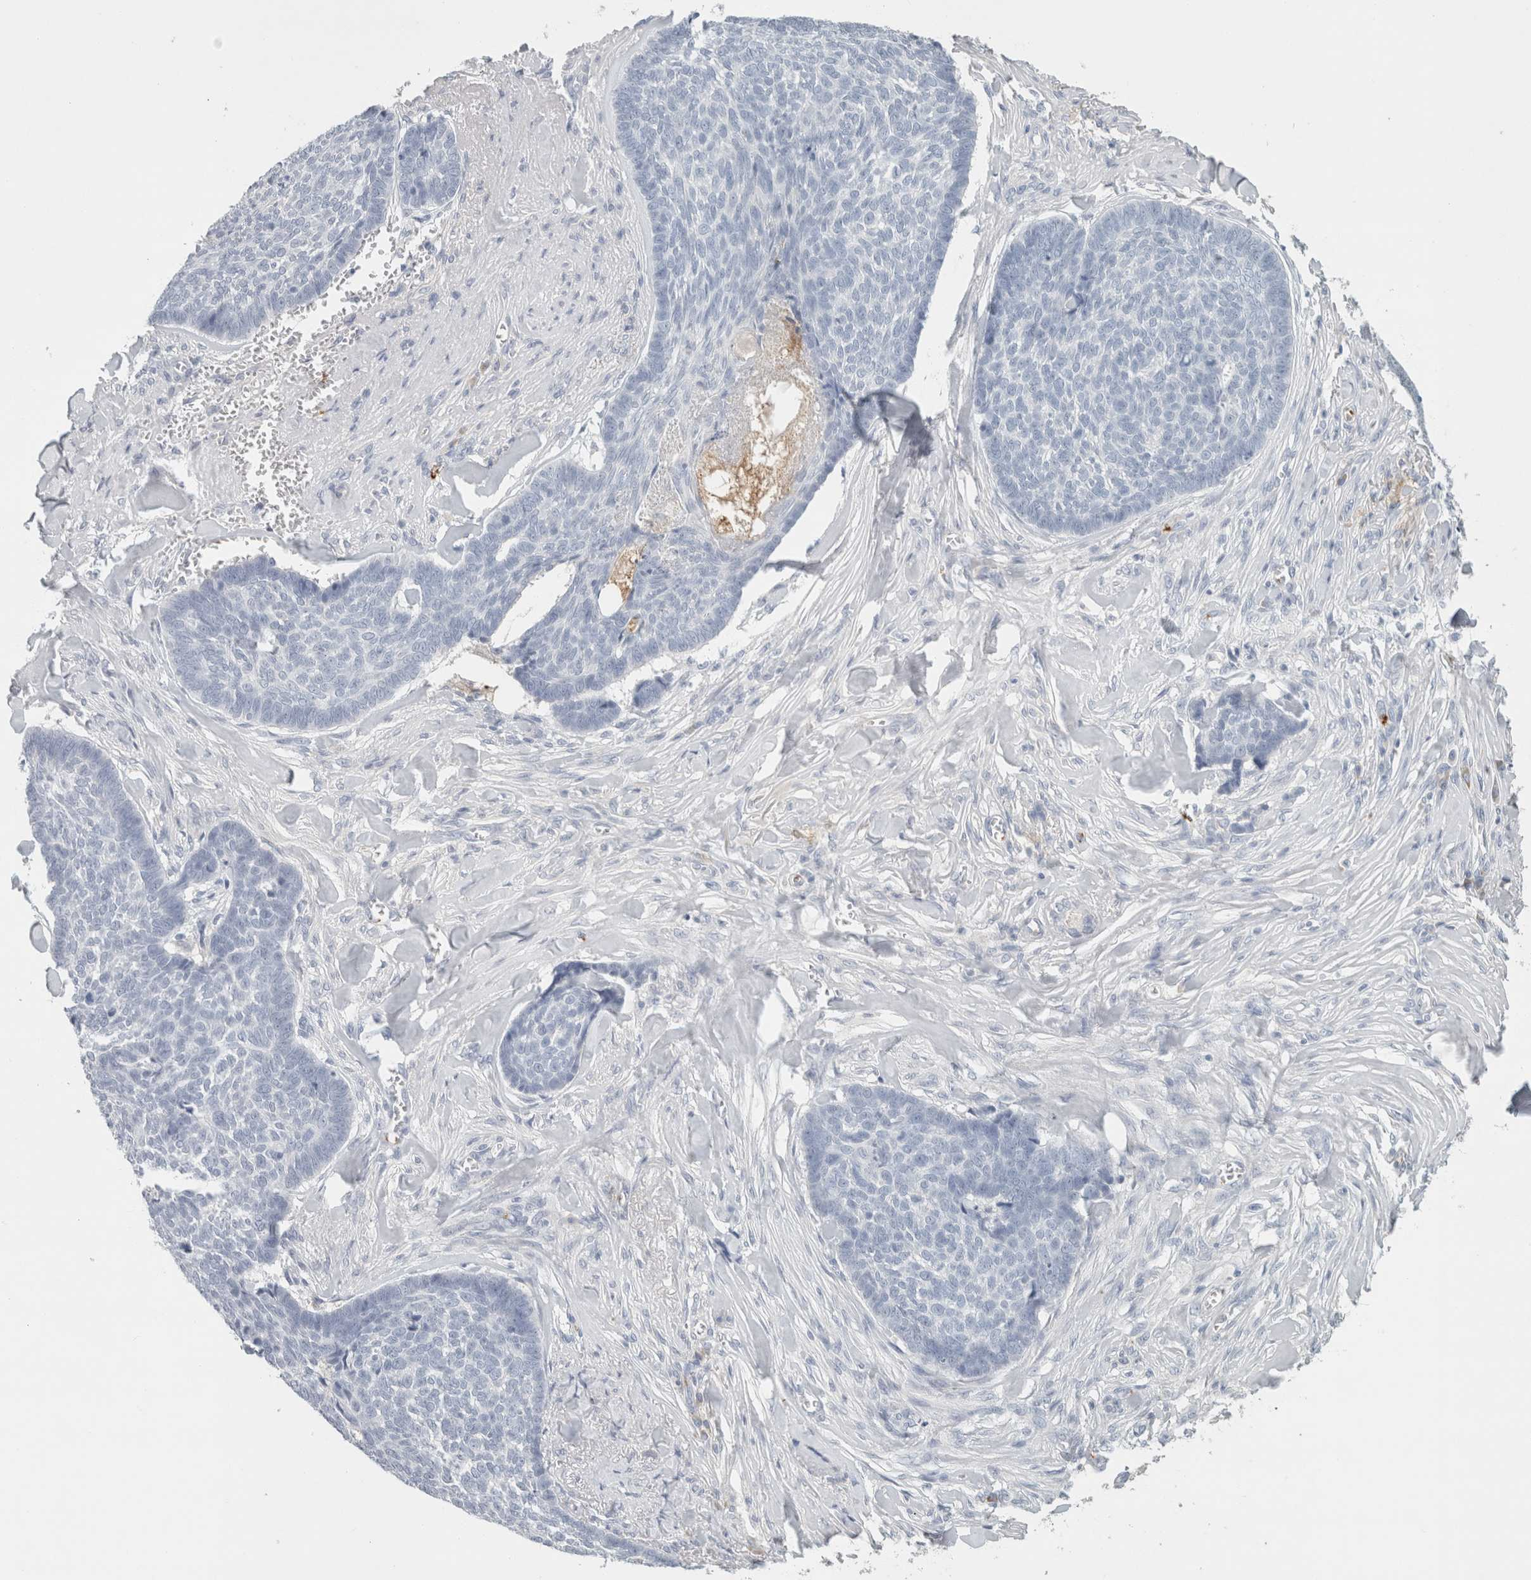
{"staining": {"intensity": "negative", "quantity": "none", "location": "none"}, "tissue": "skin cancer", "cell_type": "Tumor cells", "image_type": "cancer", "snomed": [{"axis": "morphology", "description": "Basal cell carcinoma"}, {"axis": "topography", "description": "Skin"}], "caption": "Micrograph shows no significant protein positivity in tumor cells of skin basal cell carcinoma.", "gene": "CD36", "patient": {"sex": "male", "age": 84}}